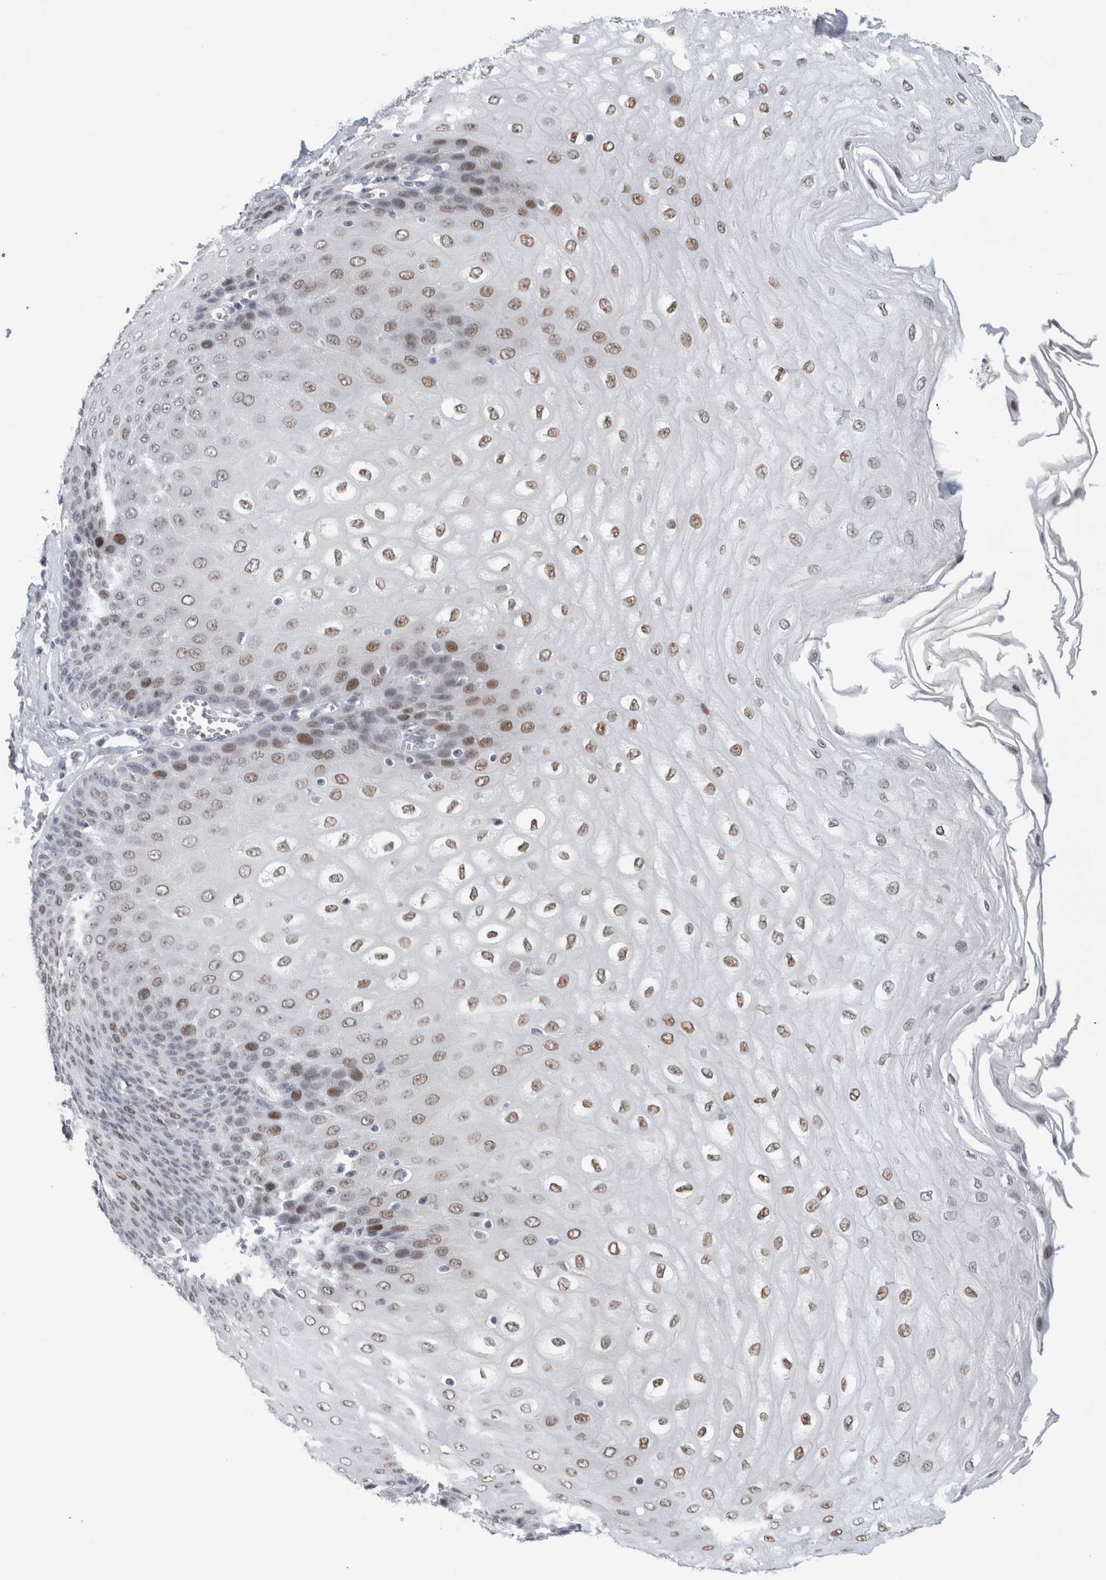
{"staining": {"intensity": "moderate", "quantity": "25%-75%", "location": "nuclear"}, "tissue": "esophagus", "cell_type": "Squamous epithelial cells", "image_type": "normal", "snomed": [{"axis": "morphology", "description": "Normal tissue, NOS"}, {"axis": "topography", "description": "Esophagus"}], "caption": "The histopathology image reveals staining of normal esophagus, revealing moderate nuclear protein staining (brown color) within squamous epithelial cells. (IHC, brightfield microscopy, high magnification).", "gene": "KNL1", "patient": {"sex": "male", "age": 60}}